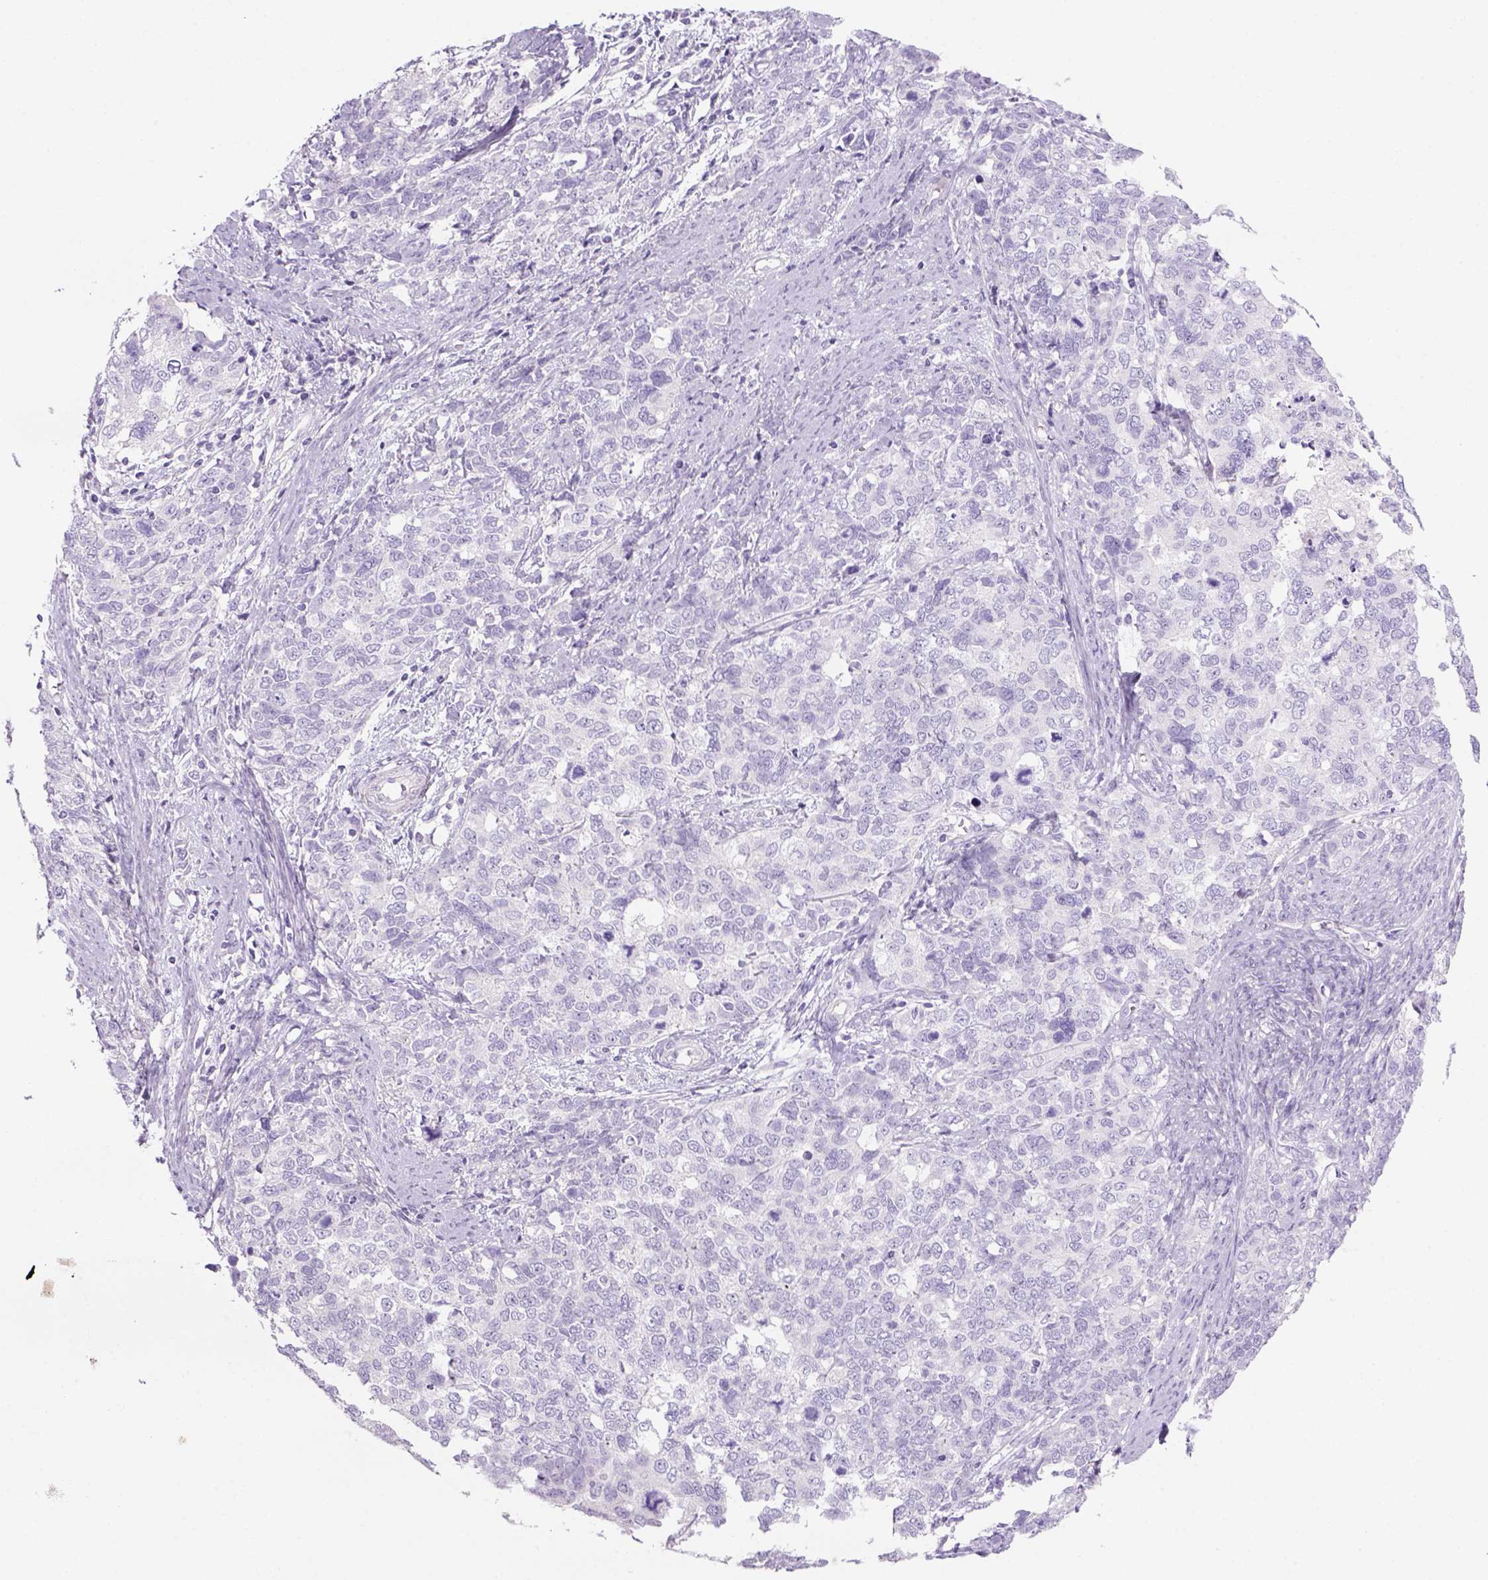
{"staining": {"intensity": "negative", "quantity": "none", "location": "none"}, "tissue": "cervical cancer", "cell_type": "Tumor cells", "image_type": "cancer", "snomed": [{"axis": "morphology", "description": "Squamous cell carcinoma, NOS"}, {"axis": "topography", "description": "Cervix"}], "caption": "DAB immunohistochemical staining of cervical cancer reveals no significant staining in tumor cells.", "gene": "TENM4", "patient": {"sex": "female", "age": 63}}